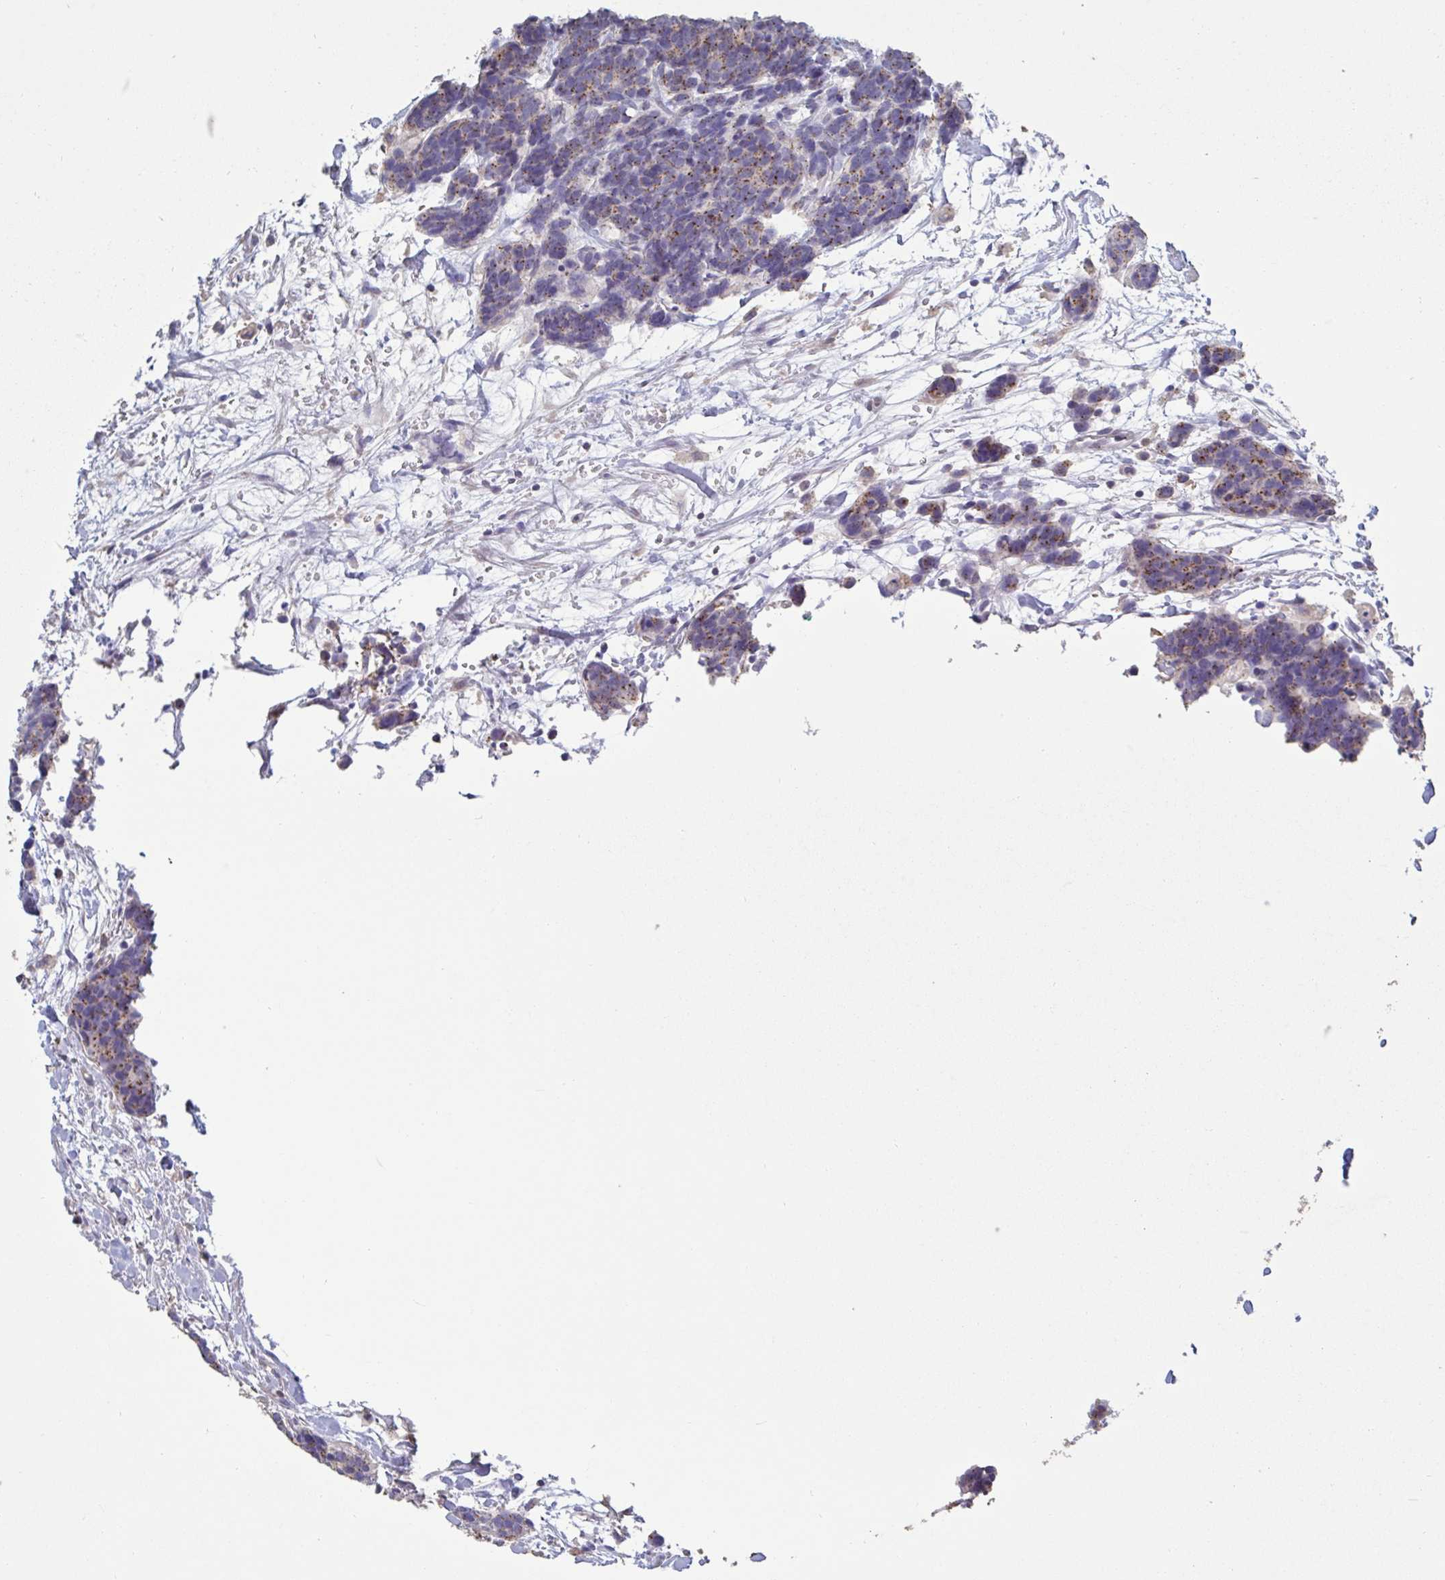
{"staining": {"intensity": "moderate", "quantity": ">75%", "location": "cytoplasmic/membranous"}, "tissue": "carcinoid", "cell_type": "Tumor cells", "image_type": "cancer", "snomed": [{"axis": "morphology", "description": "Carcinoma, NOS"}, {"axis": "morphology", "description": "Carcinoid, malignant, NOS"}, {"axis": "topography", "description": "Prostate"}], "caption": "Protein expression analysis of human carcinoma reveals moderate cytoplasmic/membranous staining in about >75% of tumor cells.", "gene": "CHMP5", "patient": {"sex": "male", "age": 57}}